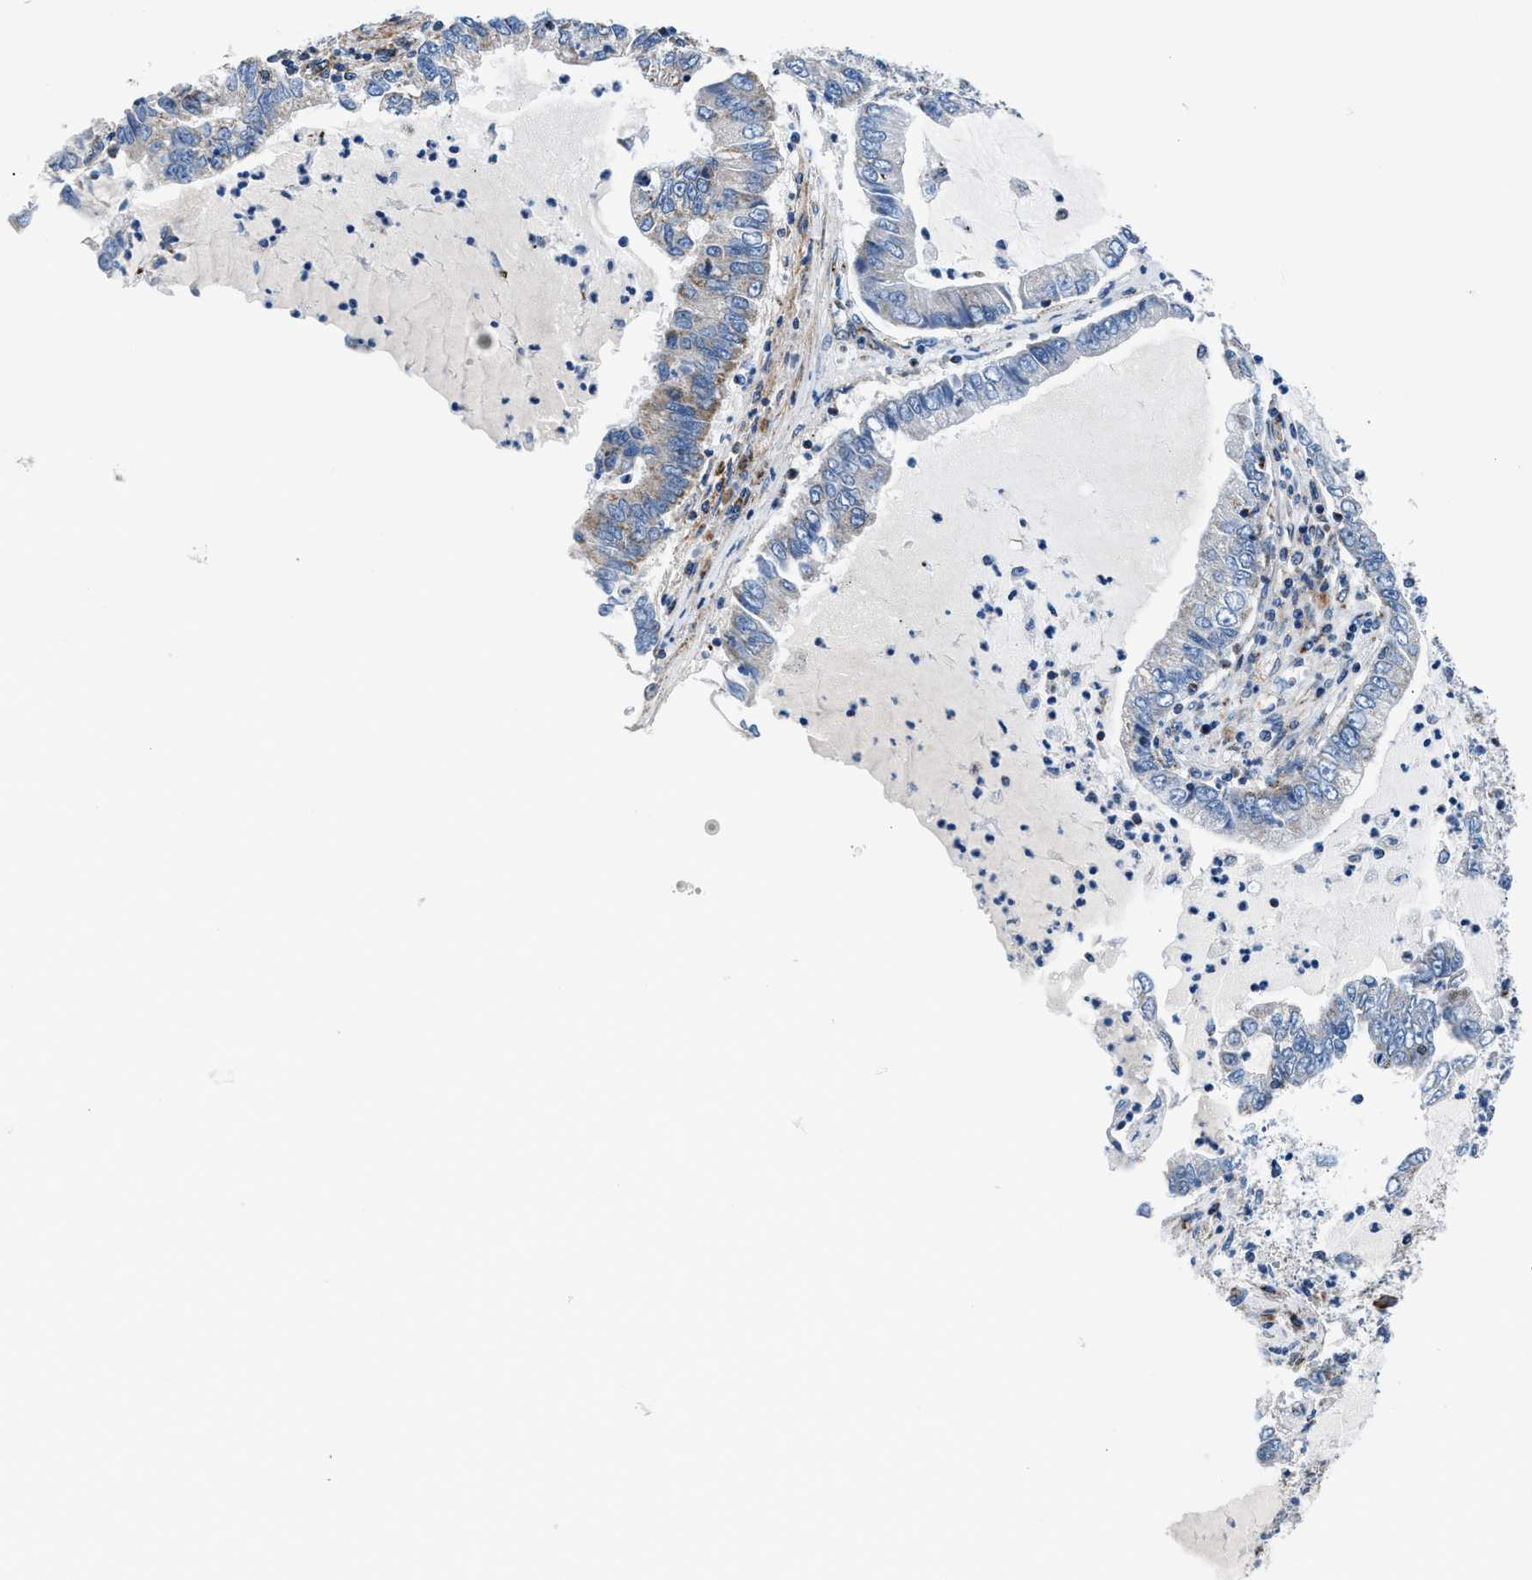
{"staining": {"intensity": "moderate", "quantity": "<25%", "location": "cytoplasmic/membranous"}, "tissue": "lung cancer", "cell_type": "Tumor cells", "image_type": "cancer", "snomed": [{"axis": "morphology", "description": "Adenocarcinoma, NOS"}, {"axis": "topography", "description": "Lung"}], "caption": "A high-resolution micrograph shows immunohistochemistry staining of lung cancer, which demonstrates moderate cytoplasmic/membranous positivity in approximately <25% of tumor cells. The protein is stained brown, and the nuclei are stained in blue (DAB (3,3'-diaminobenzidine) IHC with brightfield microscopy, high magnification).", "gene": "LMO2", "patient": {"sex": "female", "age": 51}}